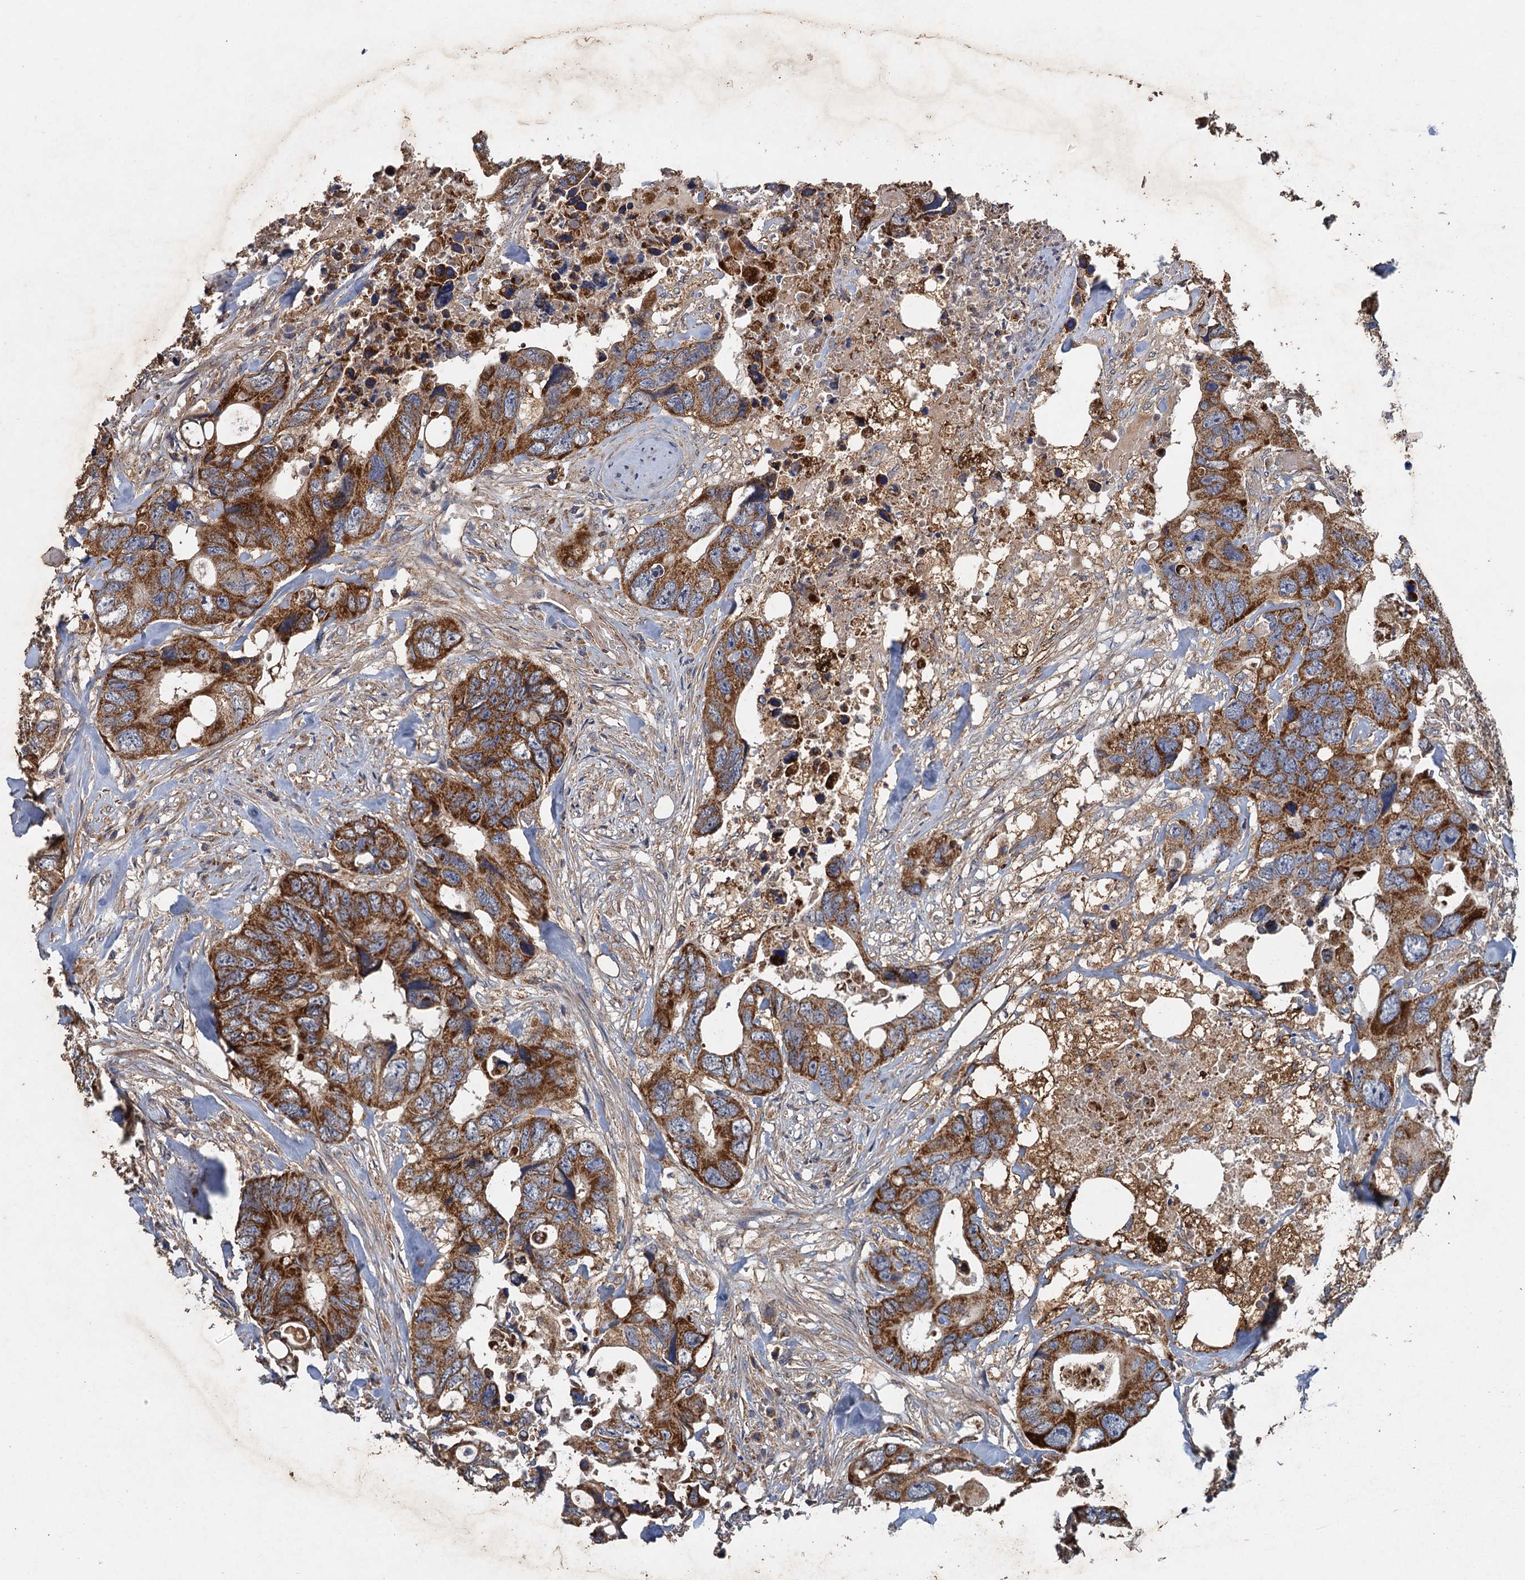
{"staining": {"intensity": "strong", "quantity": ">75%", "location": "cytoplasmic/membranous"}, "tissue": "colorectal cancer", "cell_type": "Tumor cells", "image_type": "cancer", "snomed": [{"axis": "morphology", "description": "Adenocarcinoma, NOS"}, {"axis": "topography", "description": "Rectum"}], "caption": "An immunohistochemistry (IHC) micrograph of neoplastic tissue is shown. Protein staining in brown highlights strong cytoplasmic/membranous positivity in colorectal cancer within tumor cells. The protein is stained brown, and the nuclei are stained in blue (DAB (3,3'-diaminobenzidine) IHC with brightfield microscopy, high magnification).", "gene": "BCS1L", "patient": {"sex": "male", "age": 57}}